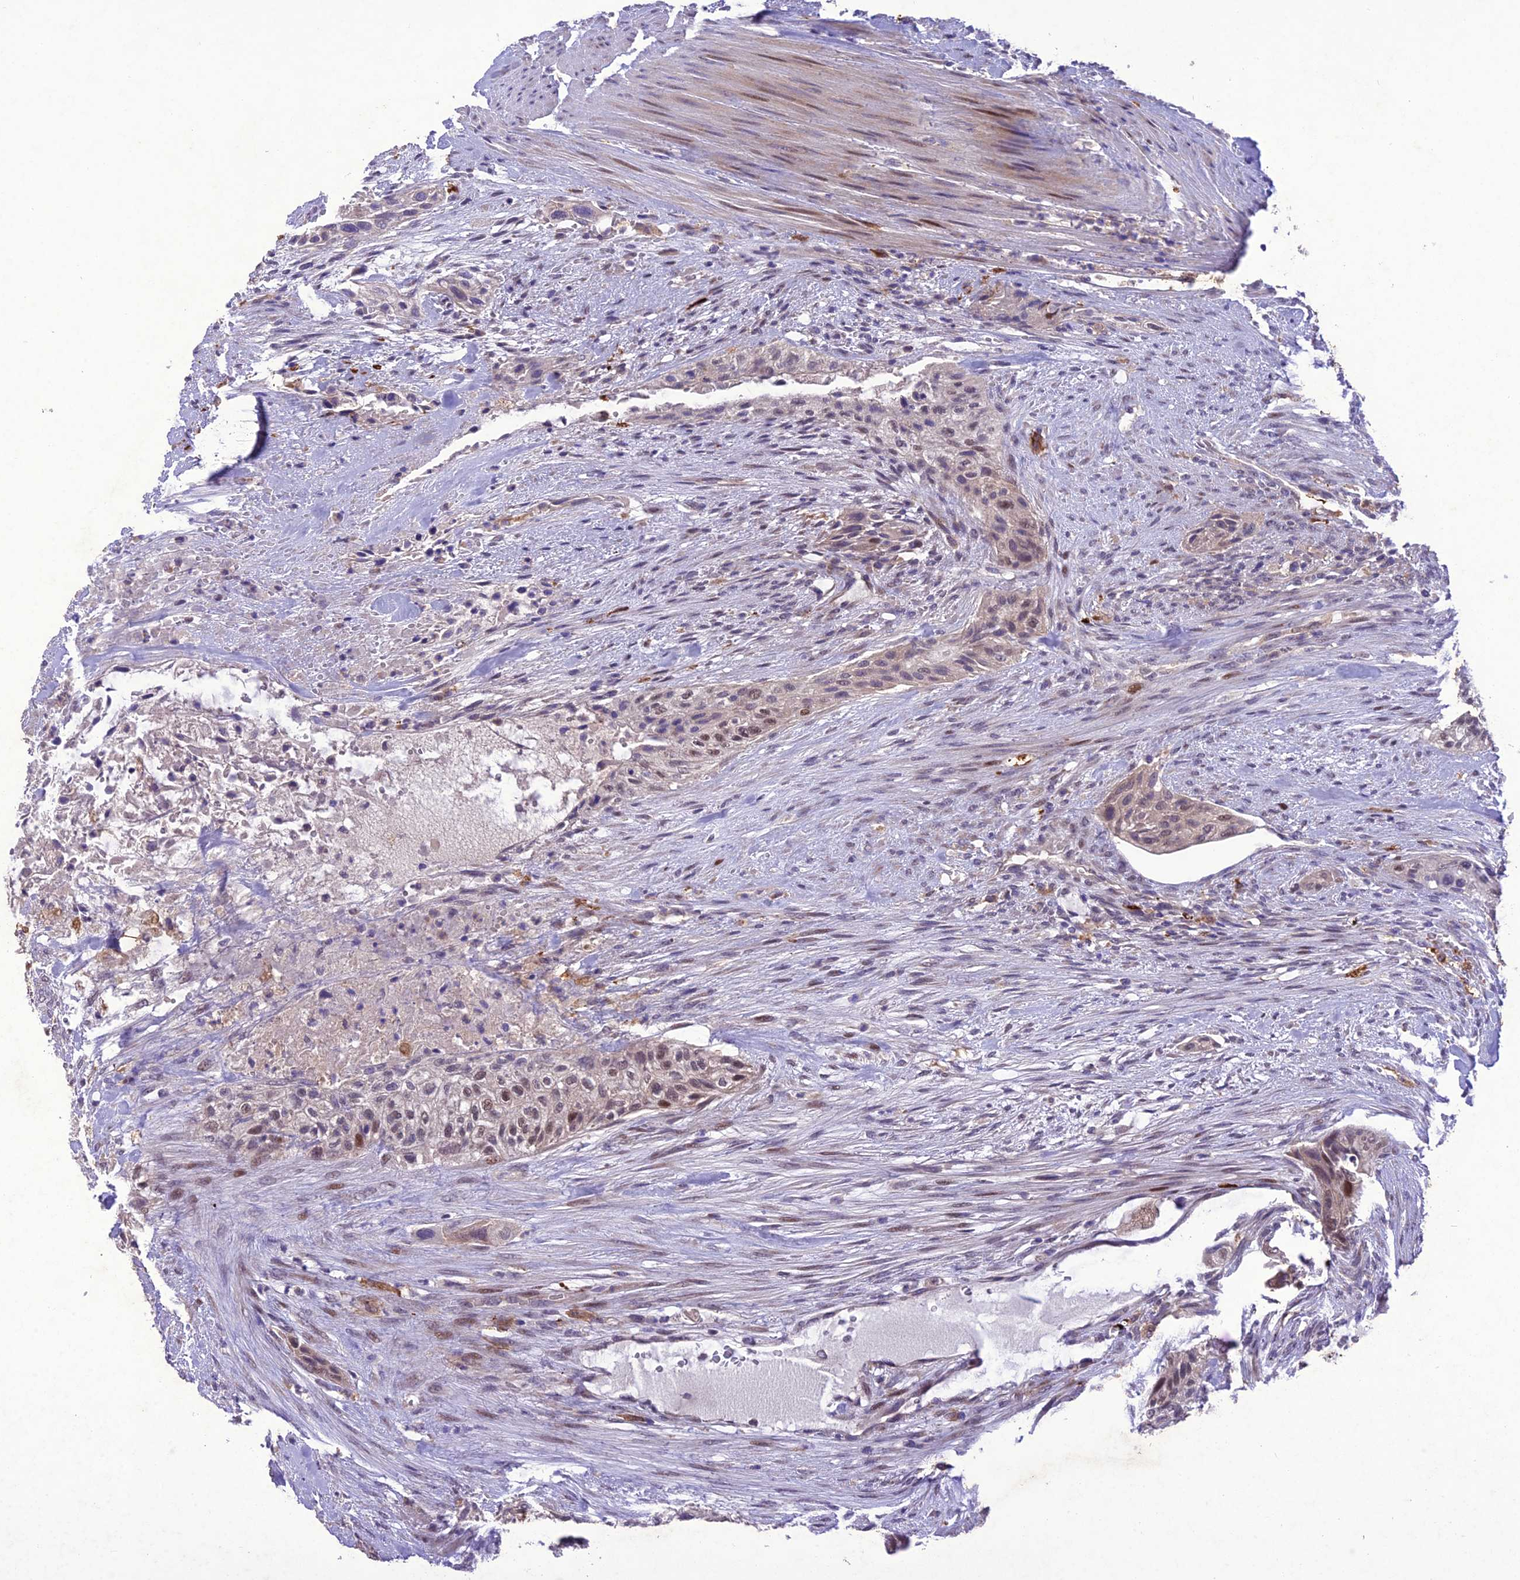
{"staining": {"intensity": "weak", "quantity": "25%-75%", "location": "cytoplasmic/membranous,nuclear"}, "tissue": "urothelial cancer", "cell_type": "Tumor cells", "image_type": "cancer", "snomed": [{"axis": "morphology", "description": "Urothelial carcinoma, High grade"}, {"axis": "topography", "description": "Urinary bladder"}], "caption": "A high-resolution micrograph shows IHC staining of urothelial carcinoma (high-grade), which displays weak cytoplasmic/membranous and nuclear expression in about 25%-75% of tumor cells.", "gene": "ANKRD52", "patient": {"sex": "male", "age": 35}}